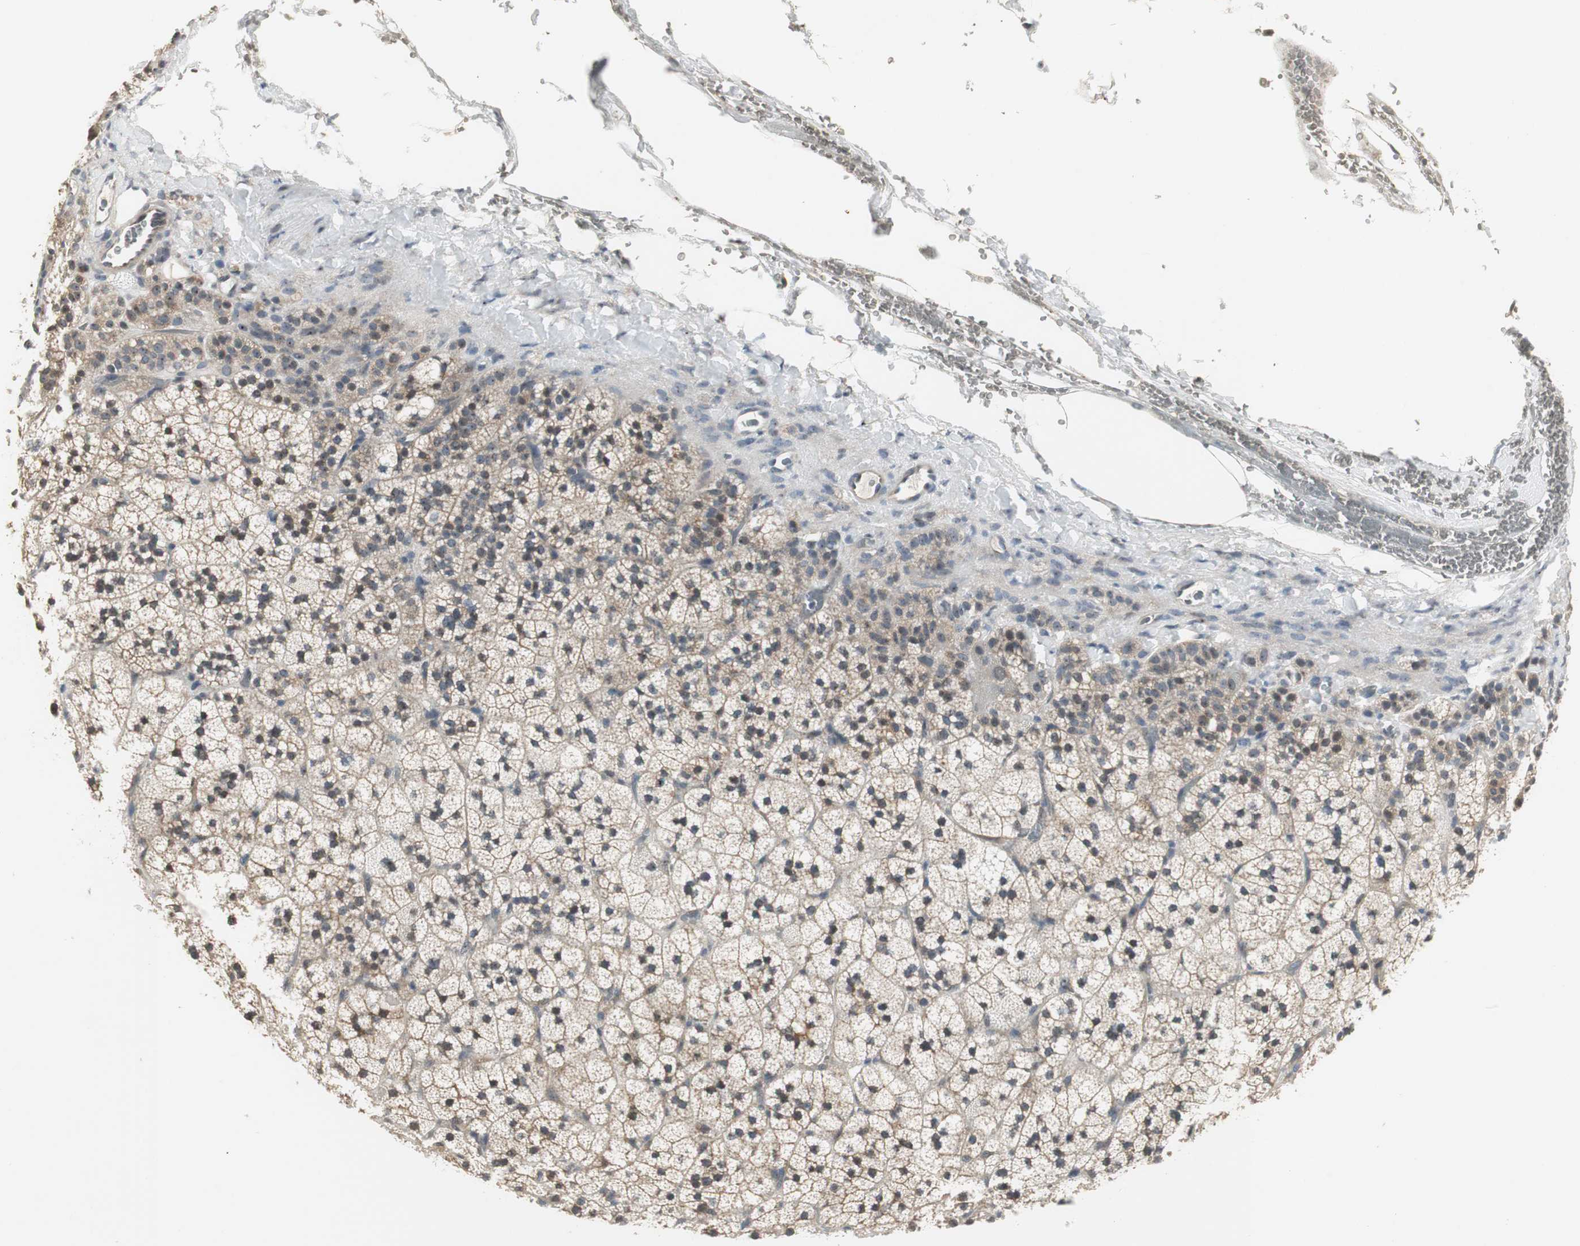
{"staining": {"intensity": "weak", "quantity": "25%-75%", "location": "cytoplasmic/membranous,nuclear"}, "tissue": "adrenal gland", "cell_type": "Glandular cells", "image_type": "normal", "snomed": [{"axis": "morphology", "description": "Normal tissue, NOS"}, {"axis": "topography", "description": "Adrenal gland"}], "caption": "This histopathology image exhibits immunohistochemistry staining of normal adrenal gland, with low weak cytoplasmic/membranous,nuclear expression in about 25%-75% of glandular cells.", "gene": "CCT5", "patient": {"sex": "male", "age": 35}}